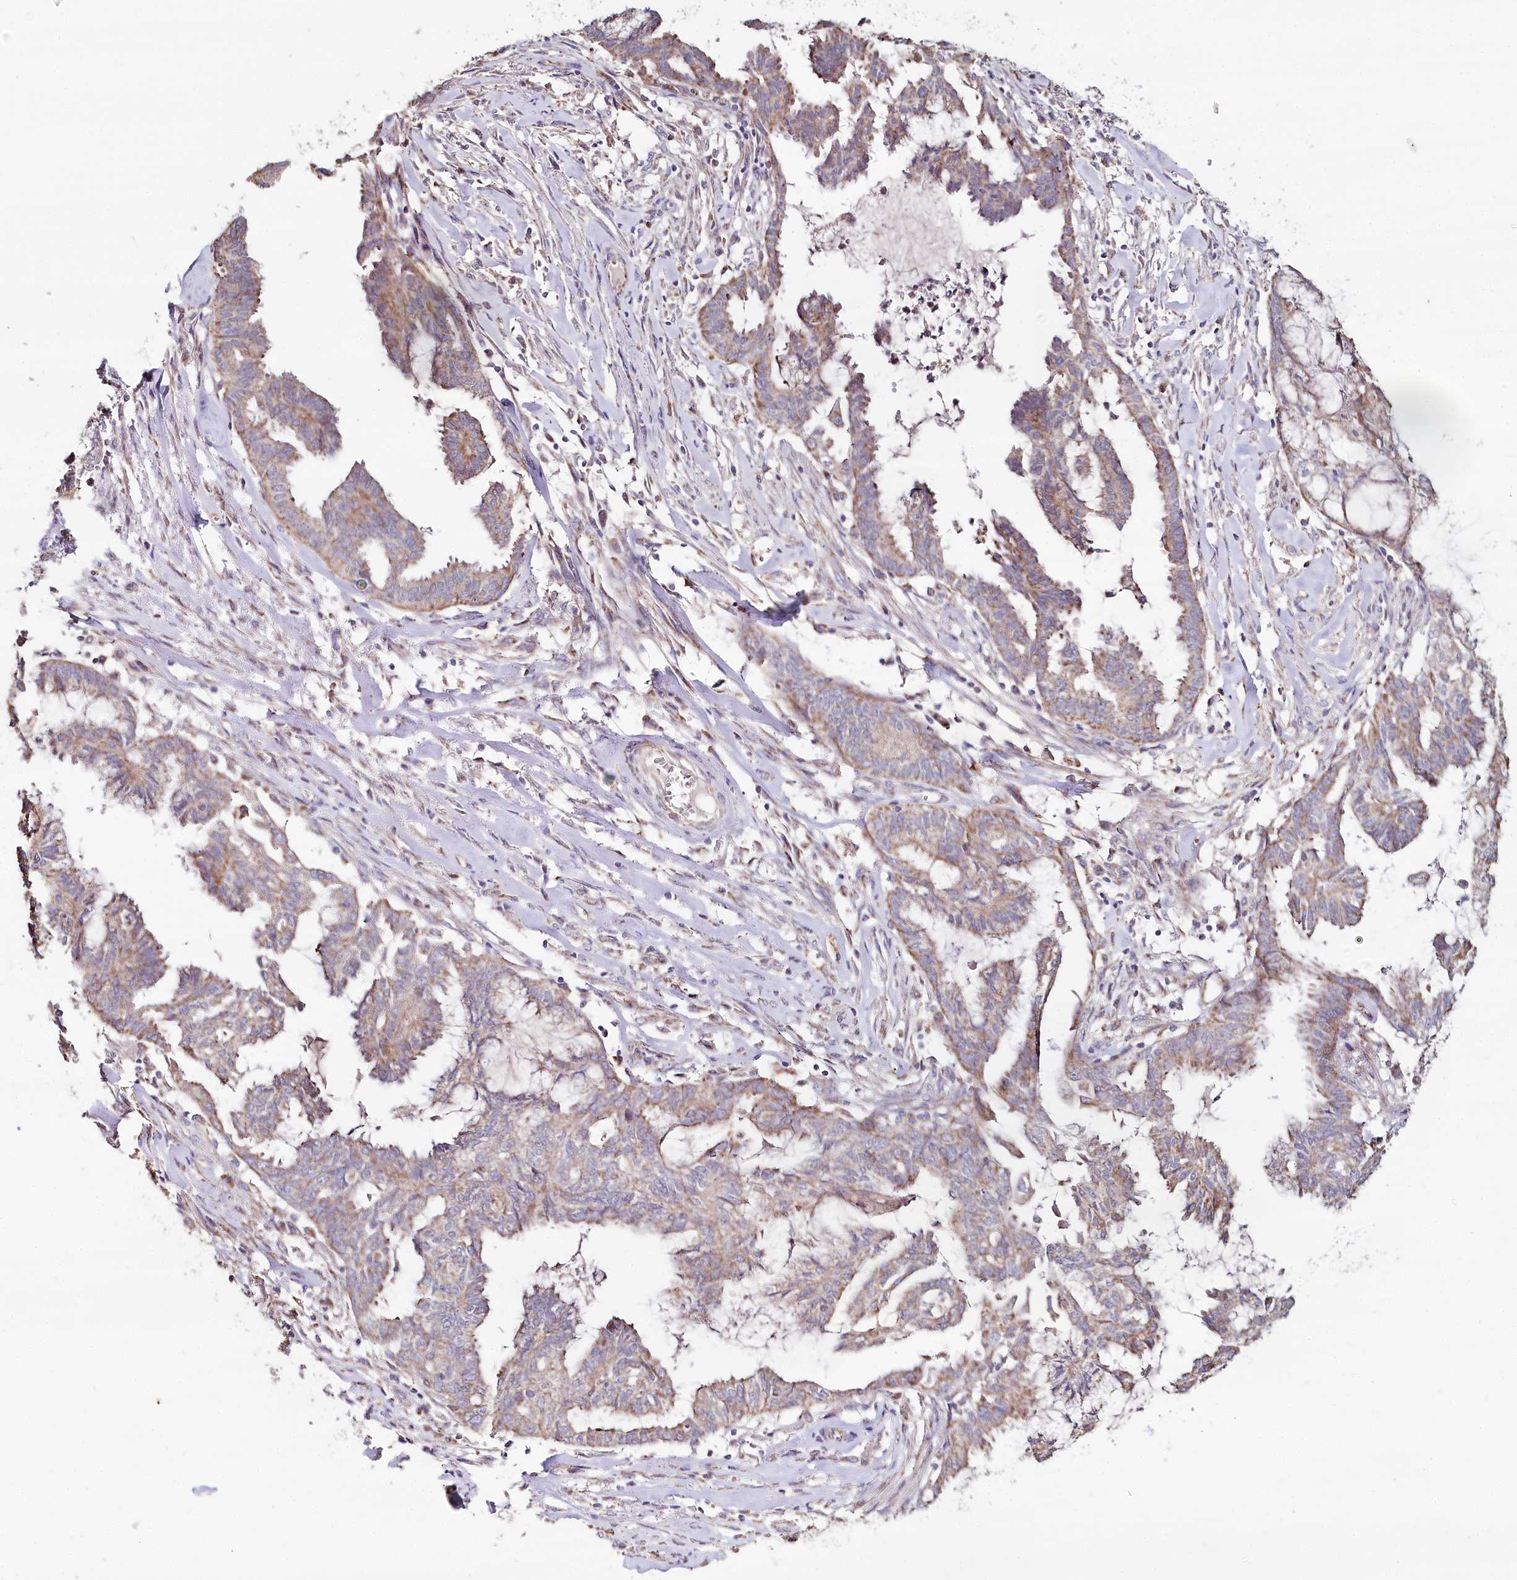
{"staining": {"intensity": "moderate", "quantity": ">75%", "location": "cytoplasmic/membranous"}, "tissue": "endometrial cancer", "cell_type": "Tumor cells", "image_type": "cancer", "snomed": [{"axis": "morphology", "description": "Adenocarcinoma, NOS"}, {"axis": "topography", "description": "Endometrium"}], "caption": "Protein expression analysis of human endometrial adenocarcinoma reveals moderate cytoplasmic/membranous positivity in approximately >75% of tumor cells.", "gene": "MMP25", "patient": {"sex": "female", "age": 86}}